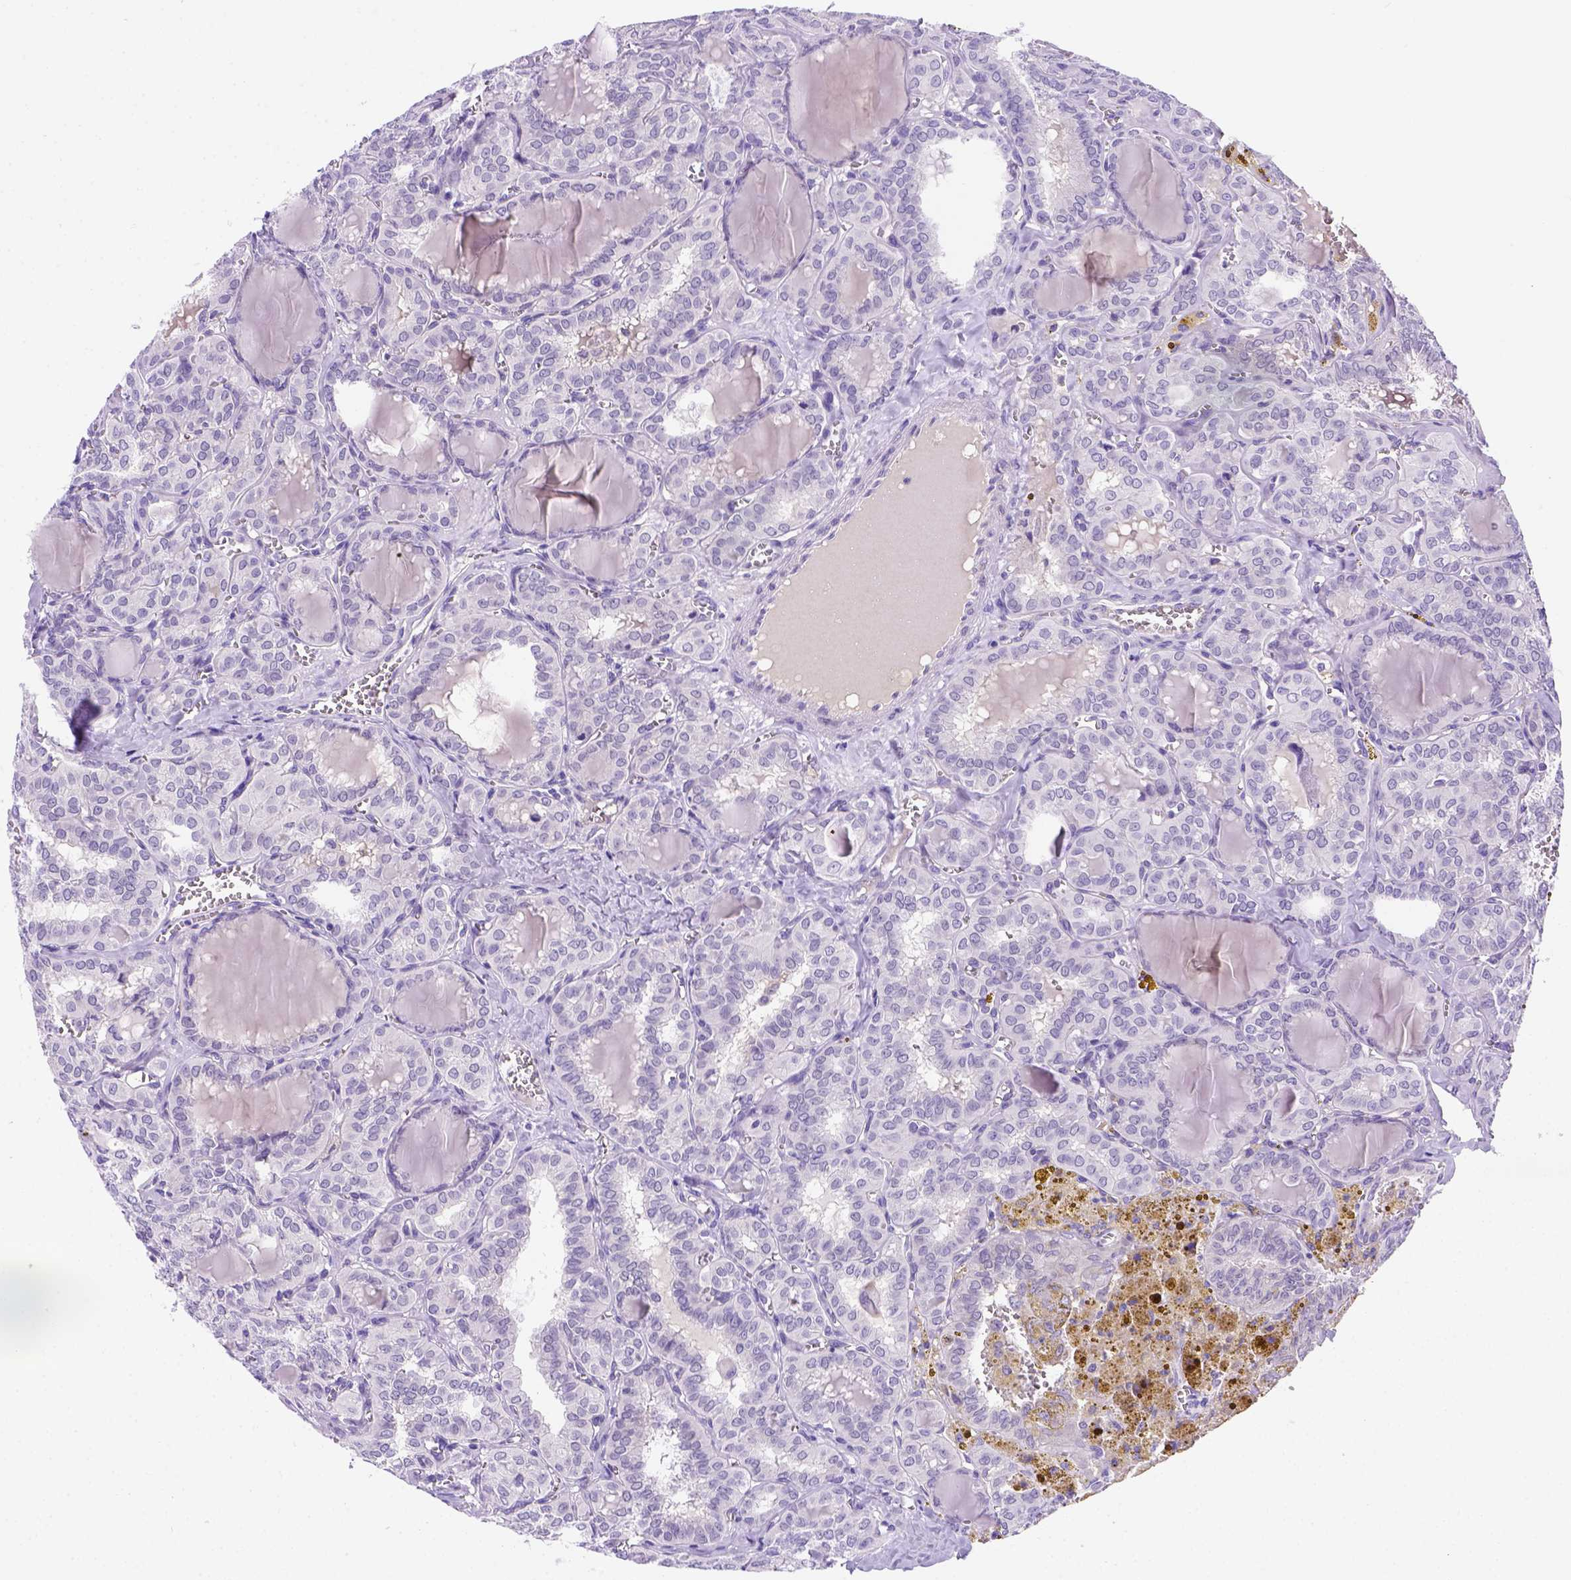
{"staining": {"intensity": "negative", "quantity": "none", "location": "none"}, "tissue": "thyroid cancer", "cell_type": "Tumor cells", "image_type": "cancer", "snomed": [{"axis": "morphology", "description": "Papillary adenocarcinoma, NOS"}, {"axis": "topography", "description": "Thyroid gland"}], "caption": "A photomicrograph of human papillary adenocarcinoma (thyroid) is negative for staining in tumor cells.", "gene": "FAM81B", "patient": {"sex": "female", "age": 41}}